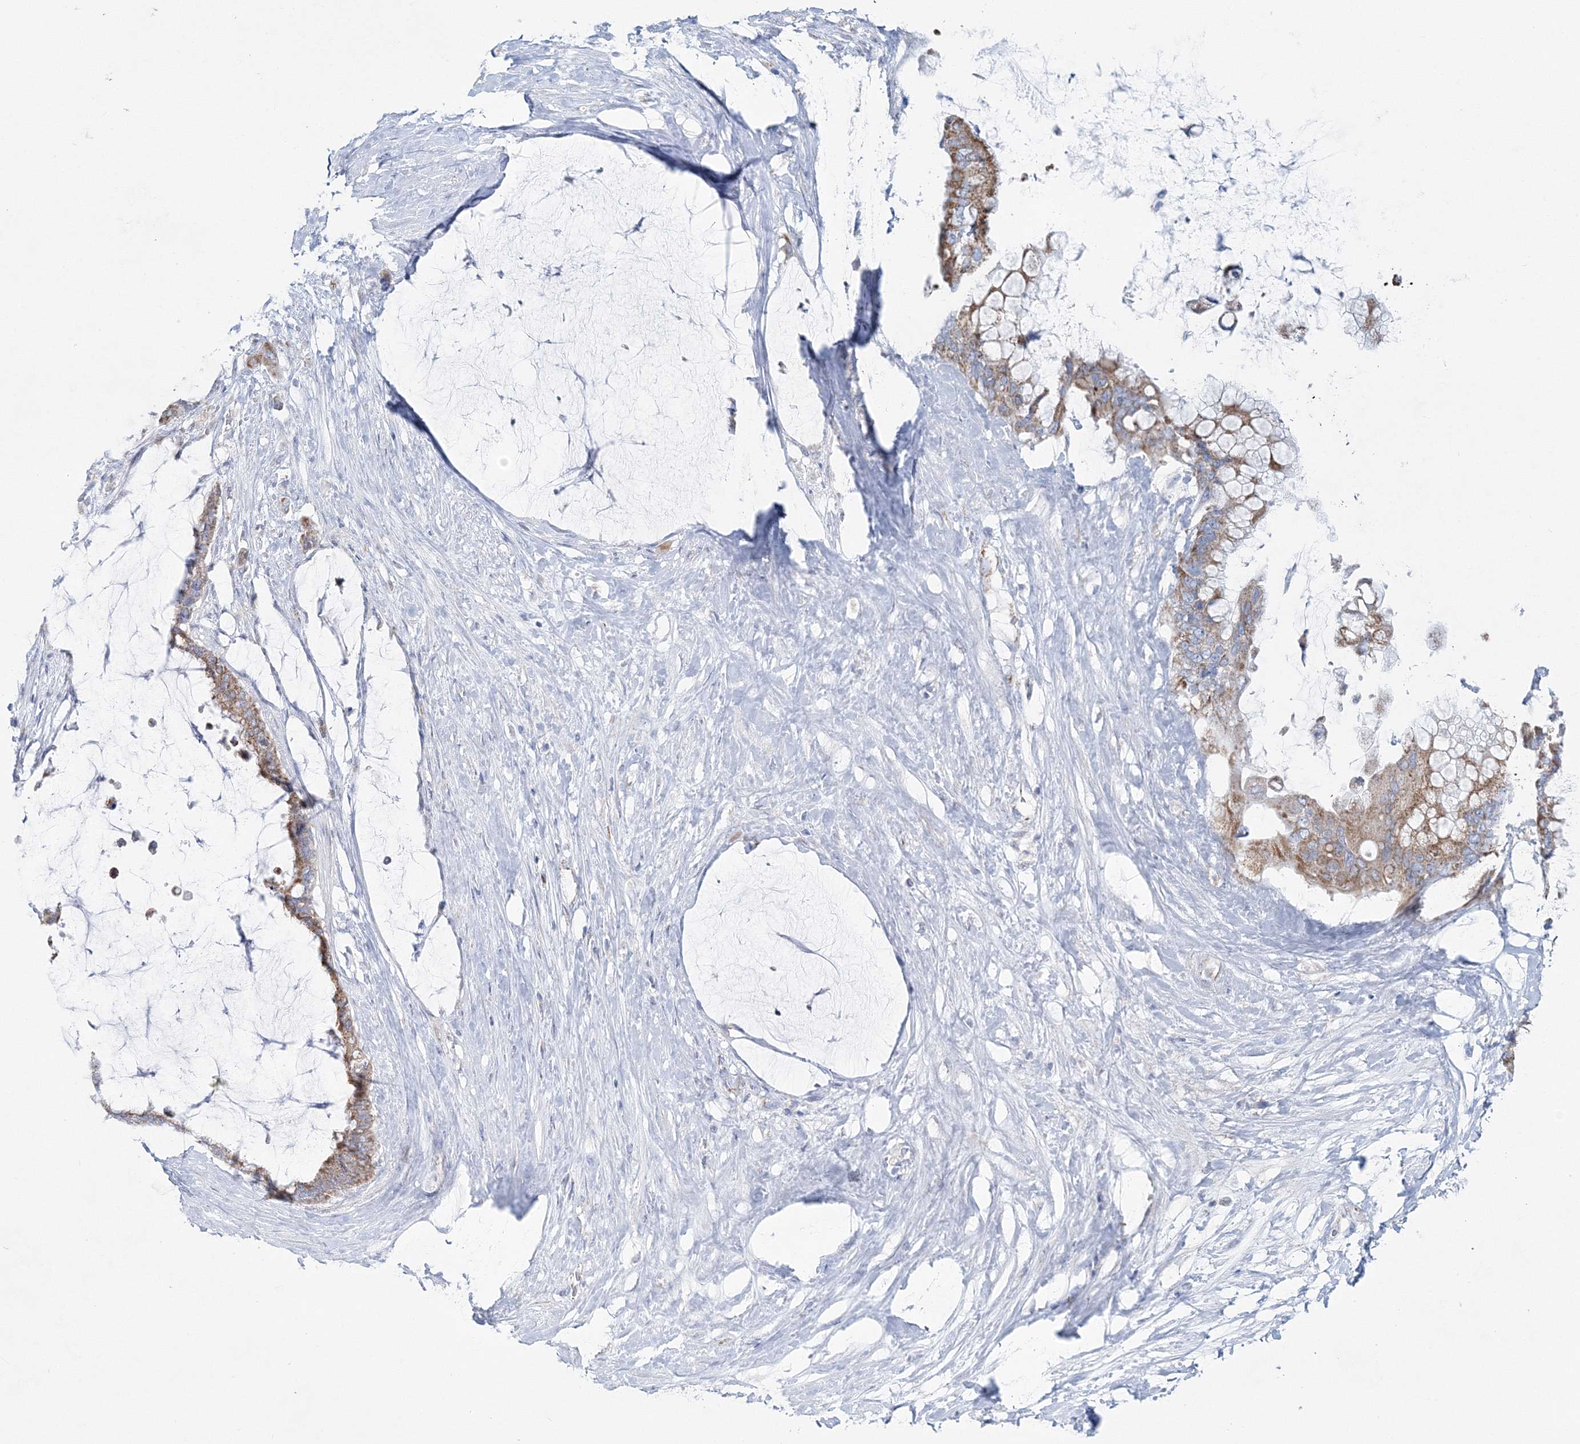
{"staining": {"intensity": "moderate", "quantity": ">75%", "location": "cytoplasmic/membranous"}, "tissue": "pancreatic cancer", "cell_type": "Tumor cells", "image_type": "cancer", "snomed": [{"axis": "morphology", "description": "Adenocarcinoma, NOS"}, {"axis": "topography", "description": "Pancreas"}], "caption": "IHC micrograph of pancreatic cancer stained for a protein (brown), which reveals medium levels of moderate cytoplasmic/membranous positivity in approximately >75% of tumor cells.", "gene": "HIBCH", "patient": {"sex": "male", "age": 41}}